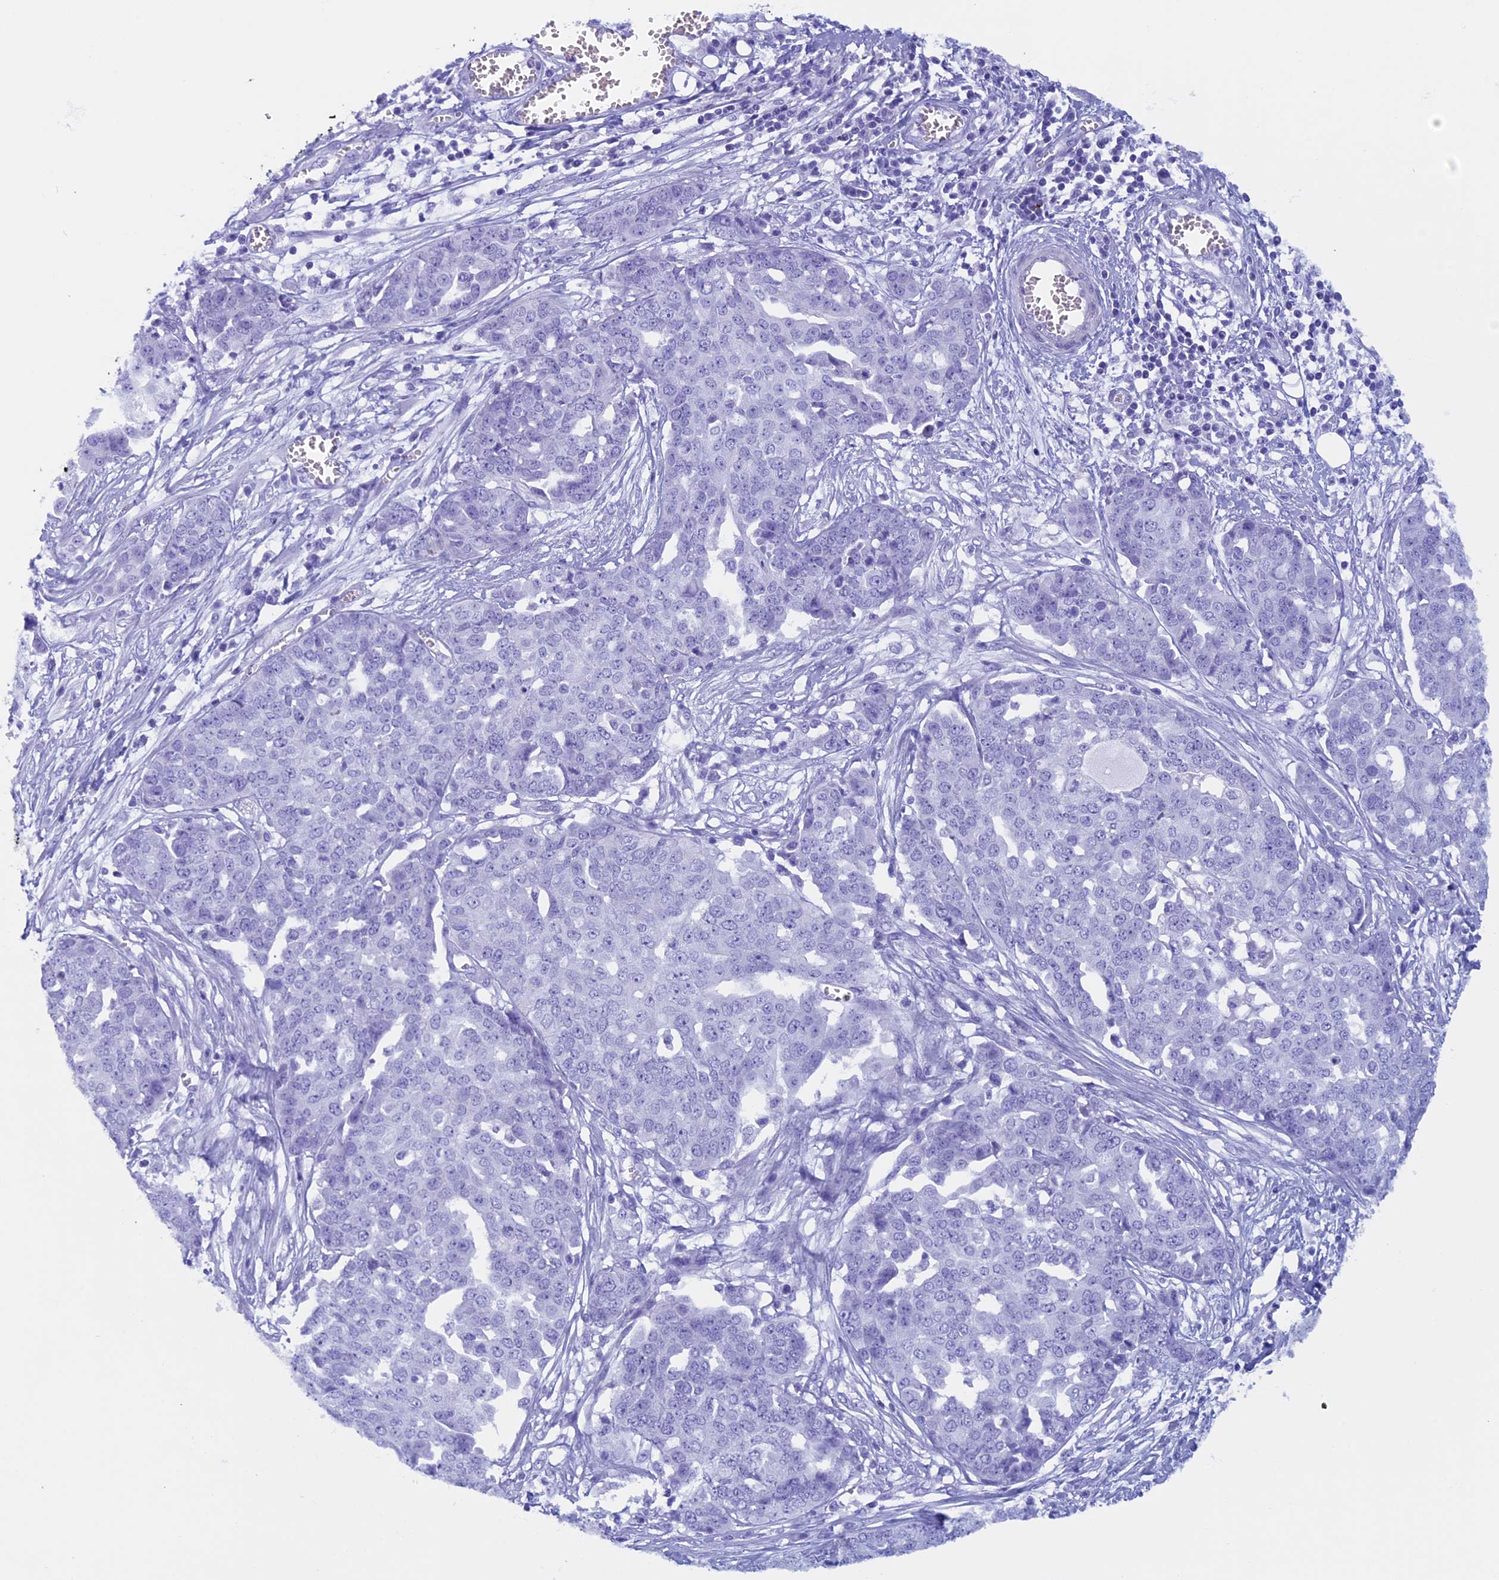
{"staining": {"intensity": "negative", "quantity": "none", "location": "none"}, "tissue": "ovarian cancer", "cell_type": "Tumor cells", "image_type": "cancer", "snomed": [{"axis": "morphology", "description": "Cystadenocarcinoma, serous, NOS"}, {"axis": "topography", "description": "Soft tissue"}, {"axis": "topography", "description": "Ovary"}], "caption": "Immunohistochemical staining of human serous cystadenocarcinoma (ovarian) displays no significant positivity in tumor cells.", "gene": "FAM169A", "patient": {"sex": "female", "age": 57}}